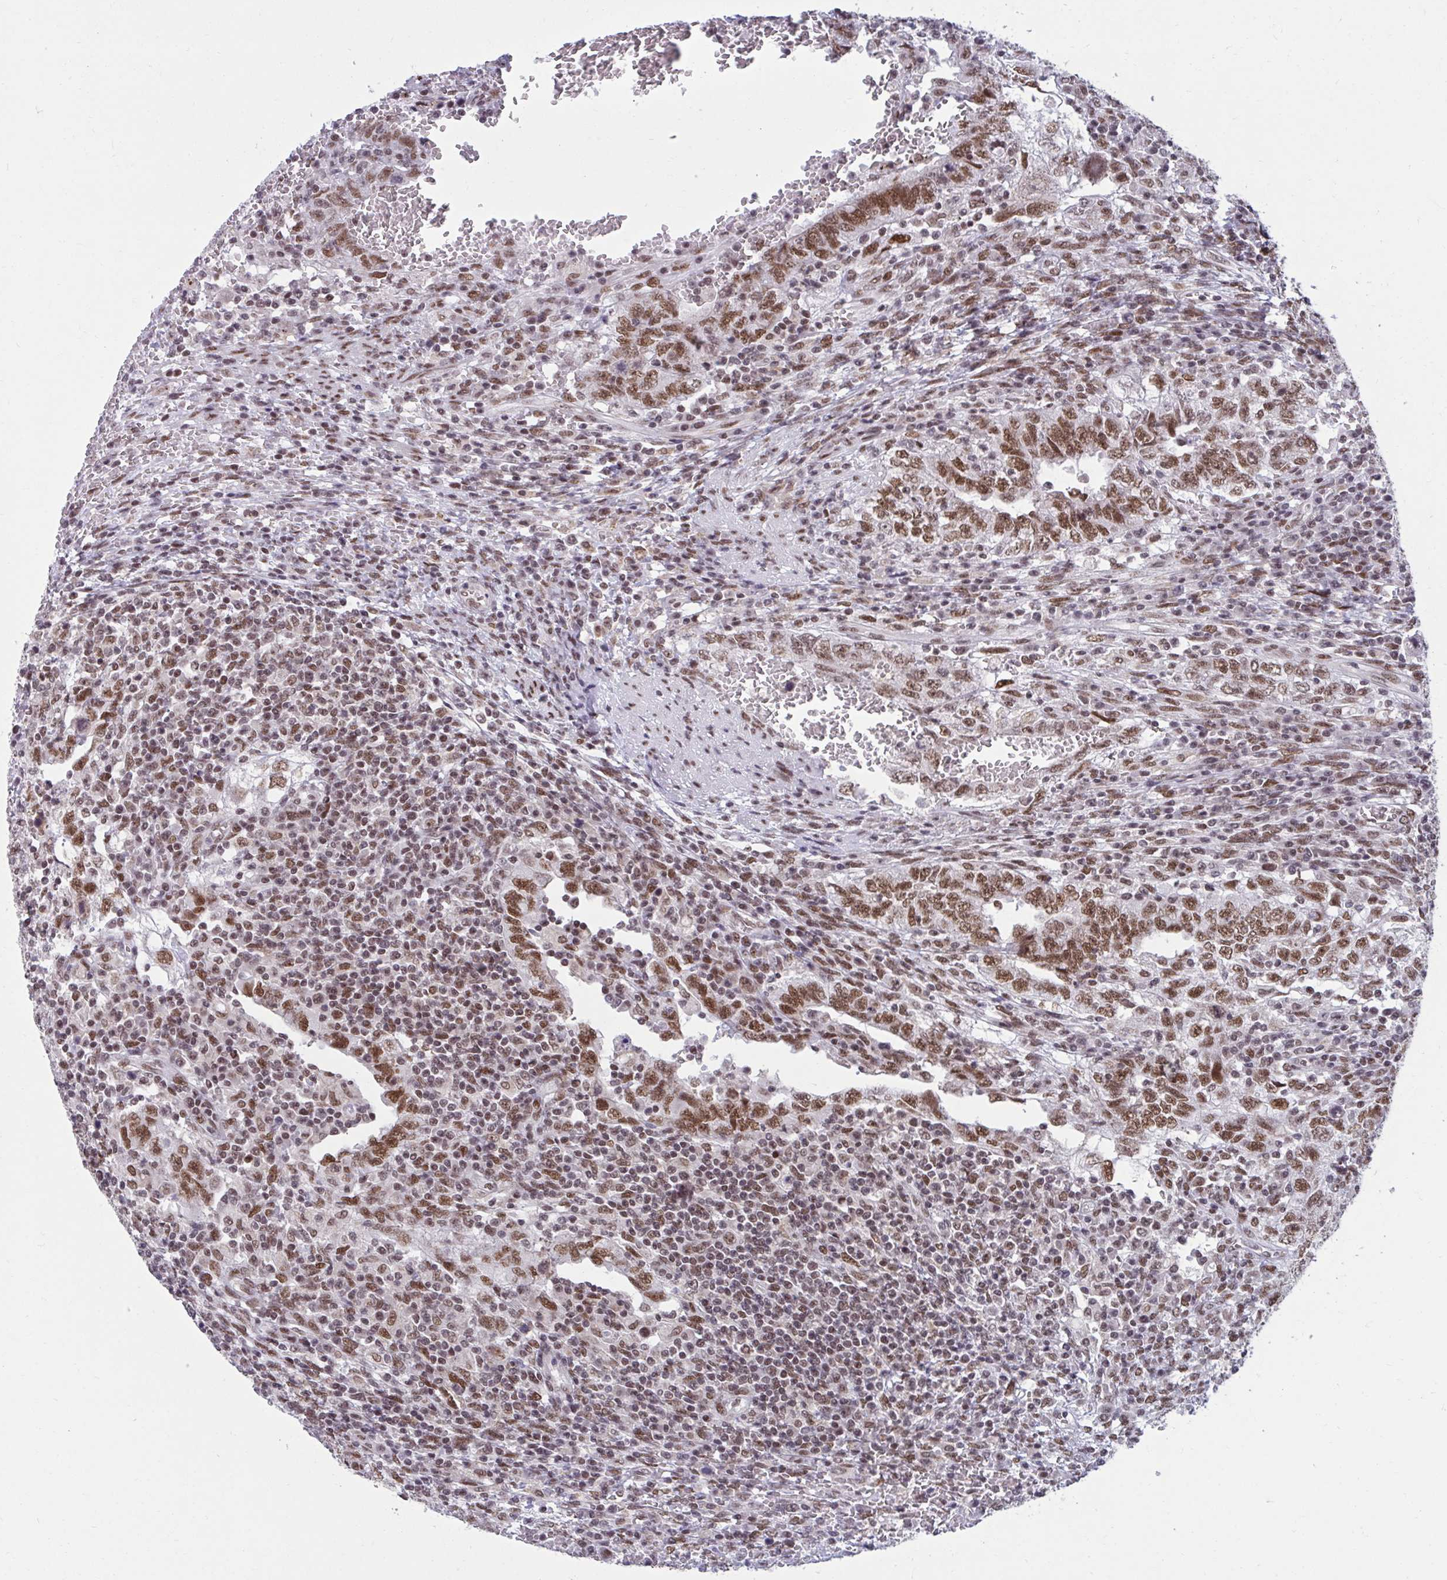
{"staining": {"intensity": "moderate", "quantity": ">75%", "location": "nuclear"}, "tissue": "testis cancer", "cell_type": "Tumor cells", "image_type": "cancer", "snomed": [{"axis": "morphology", "description": "Carcinoma, Embryonal, NOS"}, {"axis": "topography", "description": "Testis"}], "caption": "Testis embryonal carcinoma tissue displays moderate nuclear expression in approximately >75% of tumor cells", "gene": "PHF10", "patient": {"sex": "male", "age": 26}}